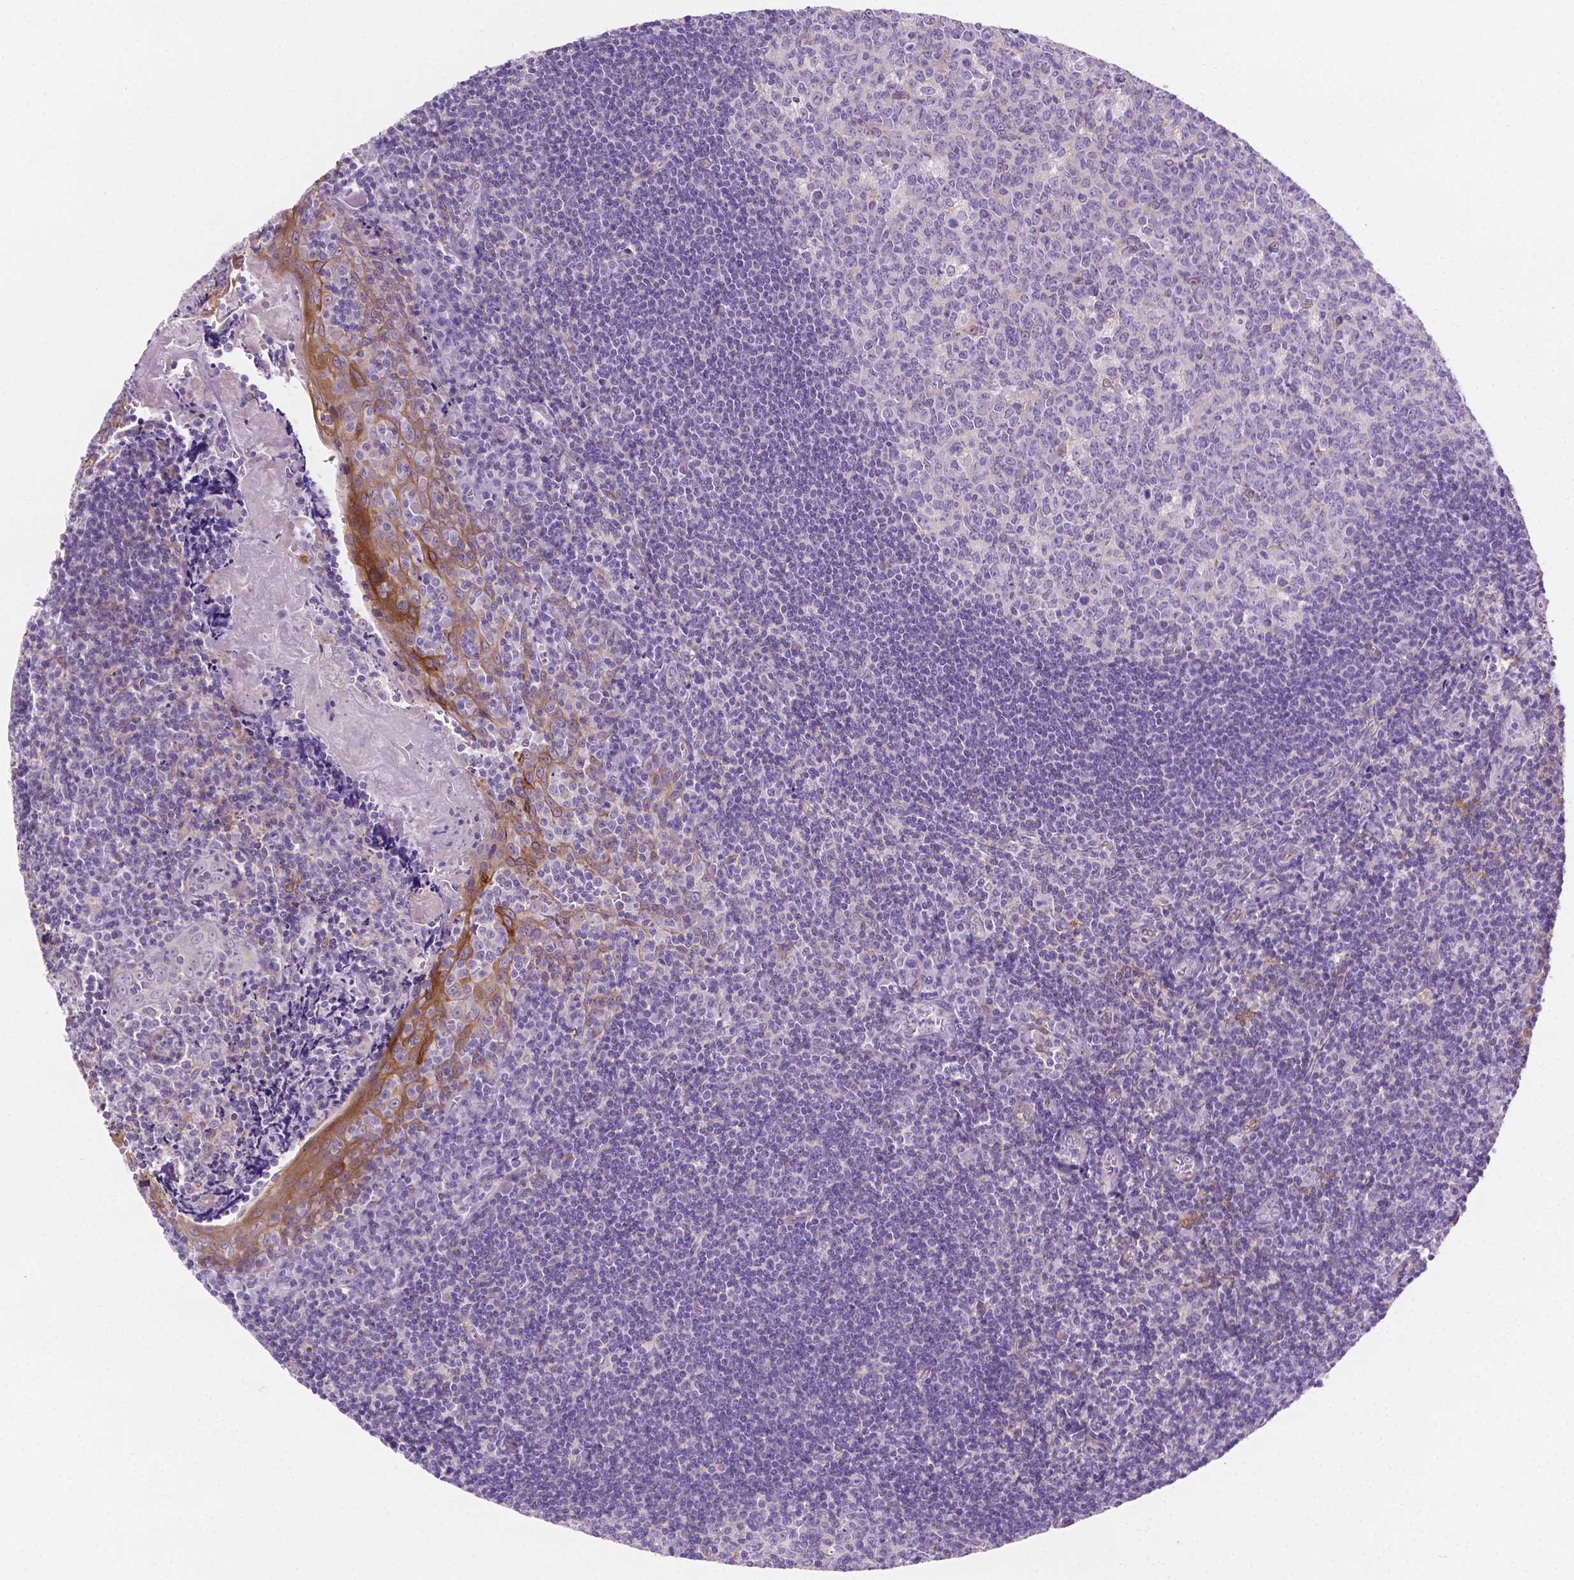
{"staining": {"intensity": "negative", "quantity": "none", "location": "none"}, "tissue": "tonsil", "cell_type": "Germinal center cells", "image_type": "normal", "snomed": [{"axis": "morphology", "description": "Normal tissue, NOS"}, {"axis": "morphology", "description": "Inflammation, NOS"}, {"axis": "topography", "description": "Tonsil"}], "caption": "High power microscopy image of an IHC image of benign tonsil, revealing no significant staining in germinal center cells. The staining was performed using DAB to visualize the protein expression in brown, while the nuclei were stained in blue with hematoxylin (Magnification: 20x).", "gene": "EPPK1", "patient": {"sex": "female", "age": 31}}